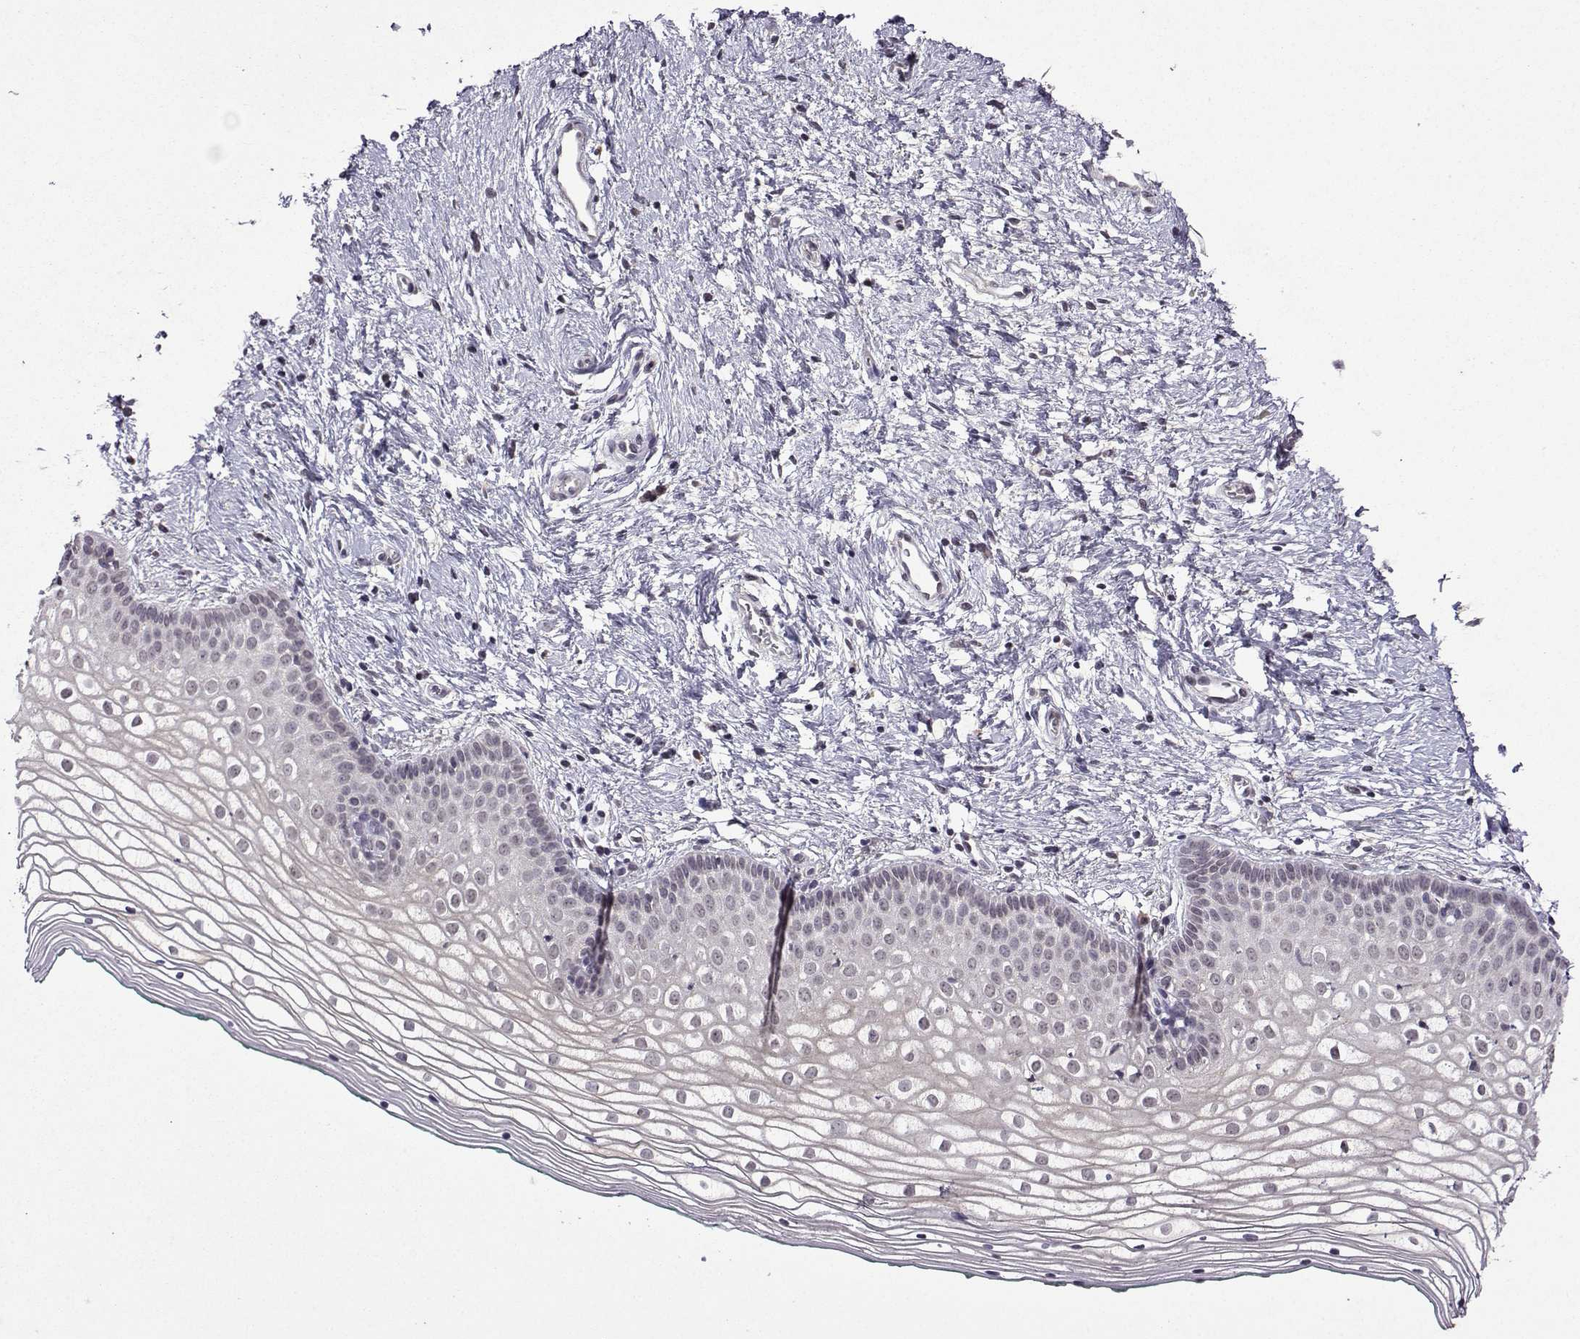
{"staining": {"intensity": "negative", "quantity": "none", "location": "none"}, "tissue": "vagina", "cell_type": "Squamous epithelial cells", "image_type": "normal", "snomed": [{"axis": "morphology", "description": "Normal tissue, NOS"}, {"axis": "topography", "description": "Vagina"}], "caption": "Human vagina stained for a protein using IHC shows no expression in squamous epithelial cells.", "gene": "CCL28", "patient": {"sex": "female", "age": 36}}